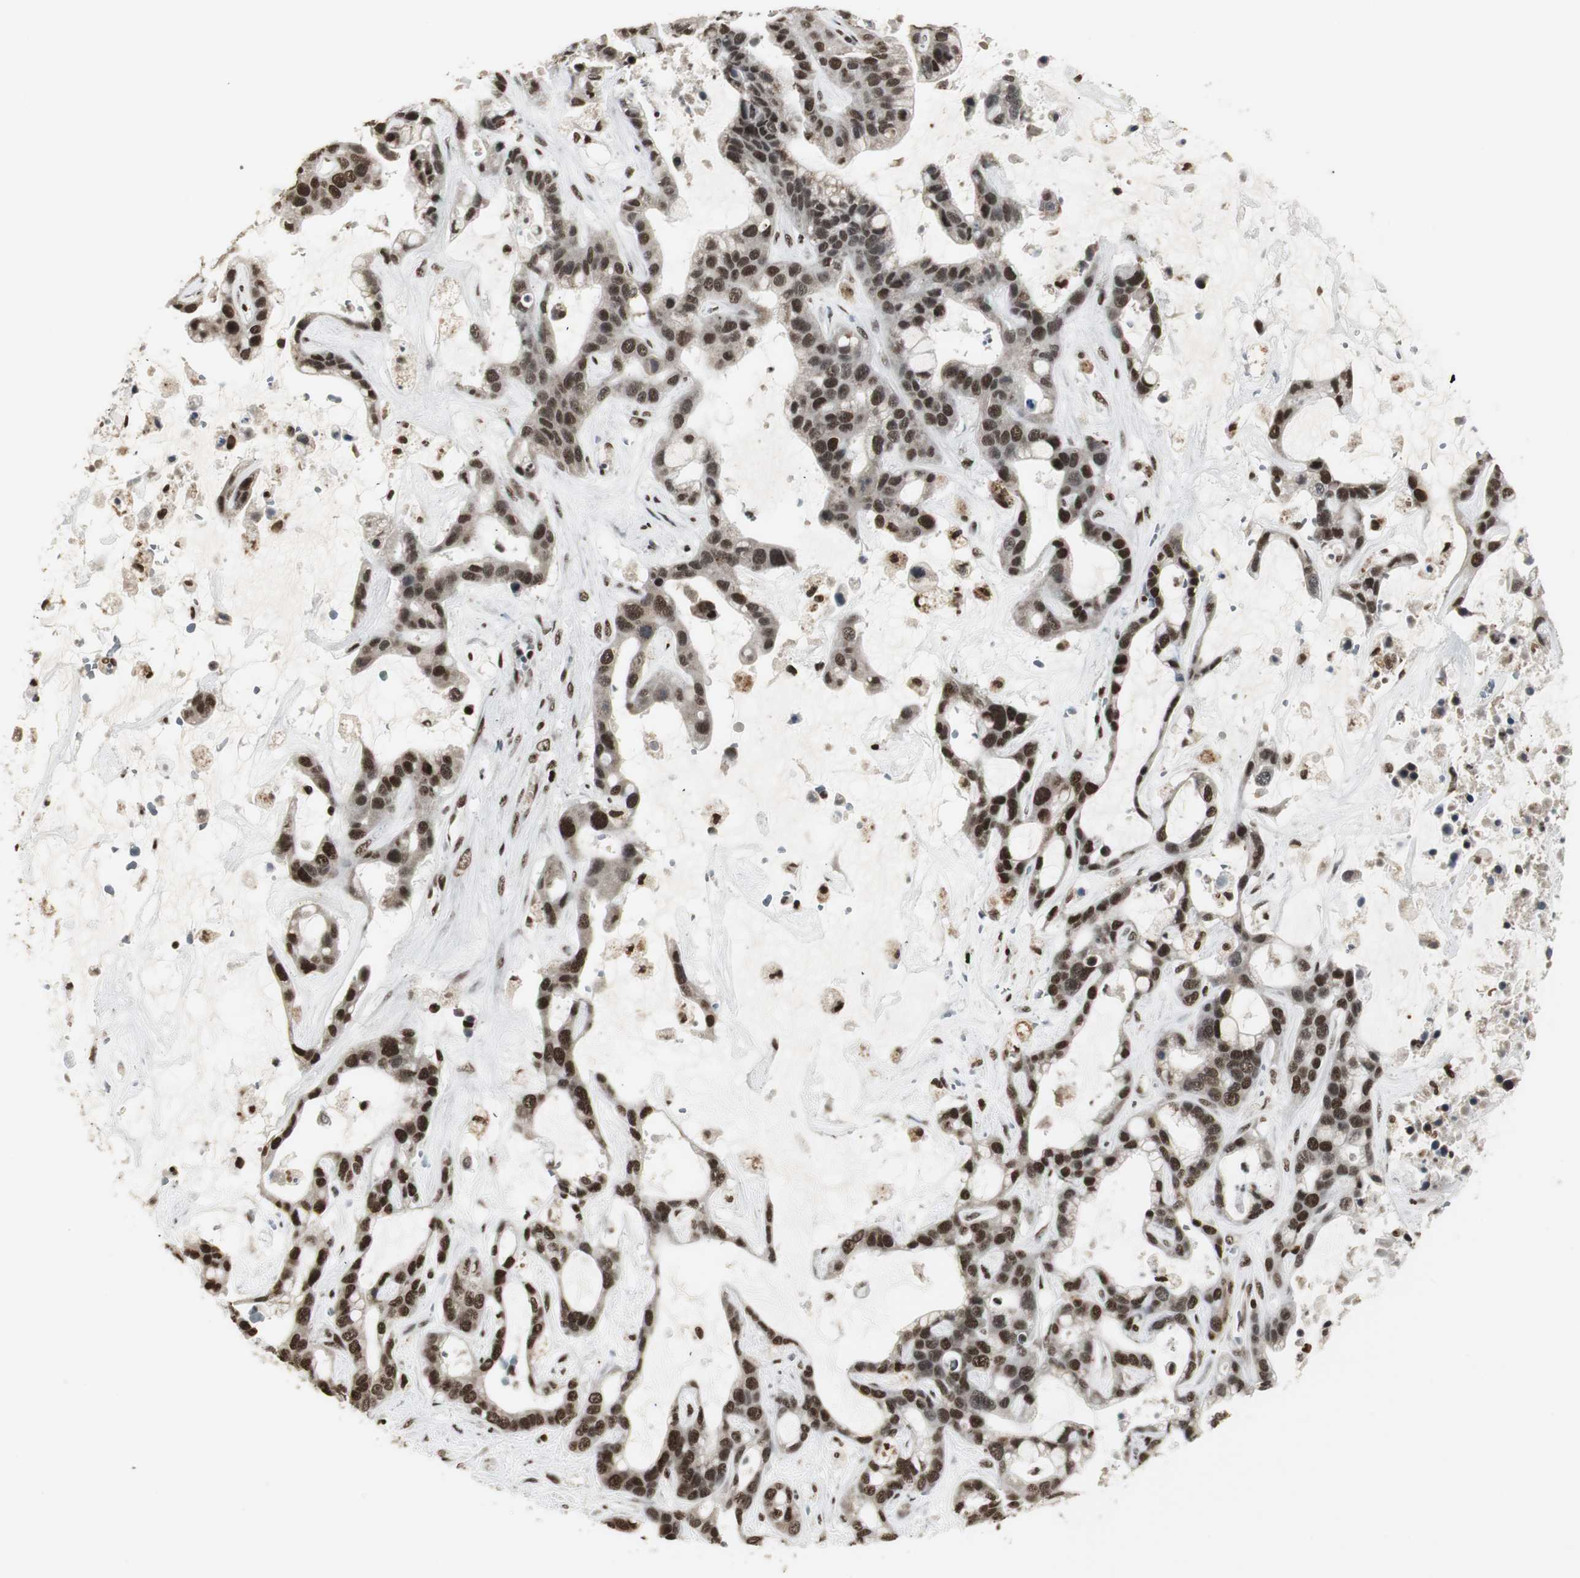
{"staining": {"intensity": "strong", "quantity": ">75%", "location": "nuclear"}, "tissue": "liver cancer", "cell_type": "Tumor cells", "image_type": "cancer", "snomed": [{"axis": "morphology", "description": "Cholangiocarcinoma"}, {"axis": "topography", "description": "Liver"}], "caption": "Tumor cells exhibit strong nuclear expression in approximately >75% of cells in liver cholangiocarcinoma.", "gene": "PARN", "patient": {"sex": "female", "age": 65}}